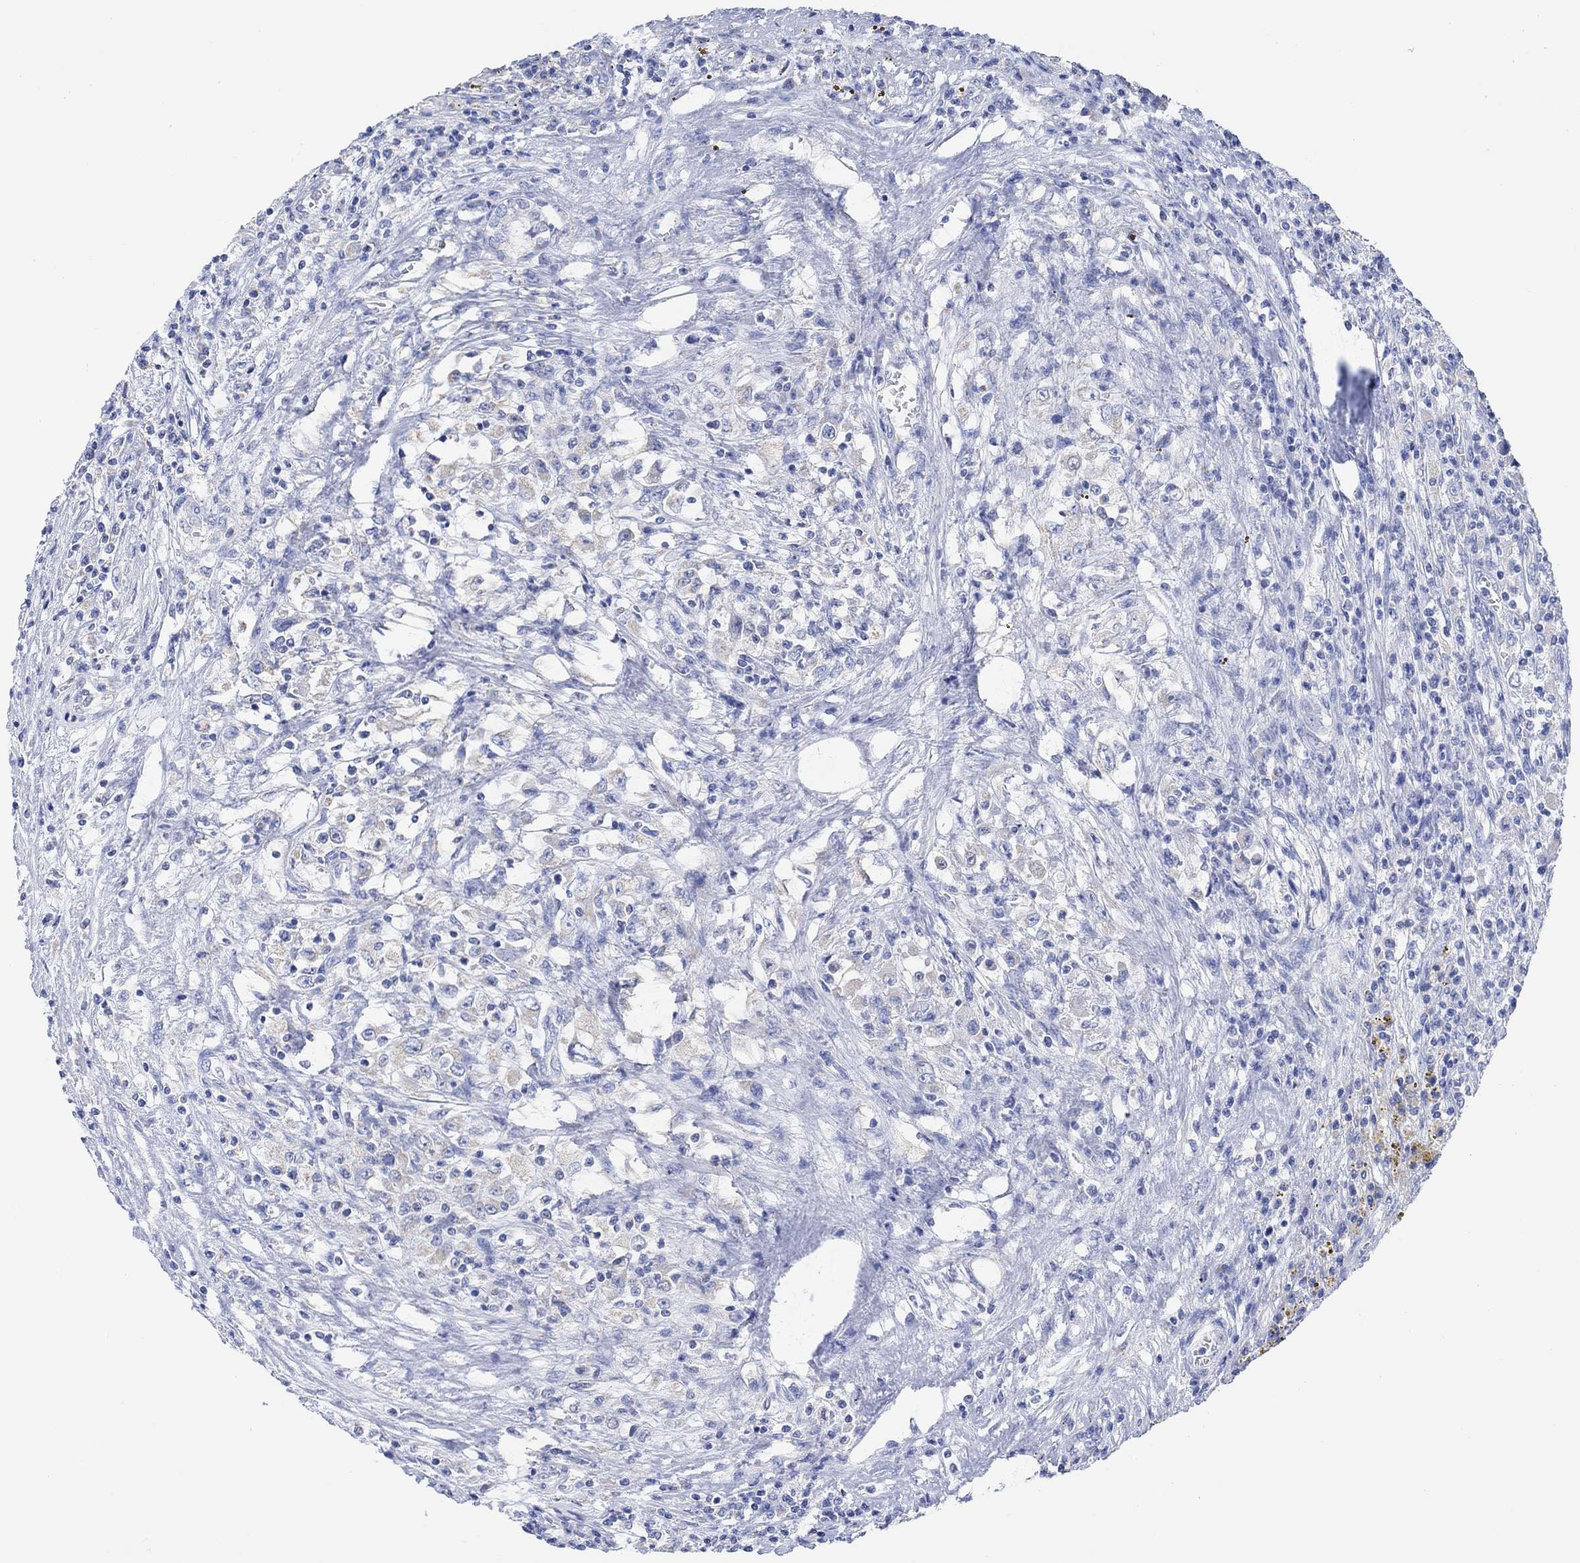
{"staining": {"intensity": "weak", "quantity": "<25%", "location": "cytoplasmic/membranous"}, "tissue": "renal cancer", "cell_type": "Tumor cells", "image_type": "cancer", "snomed": [{"axis": "morphology", "description": "Adenocarcinoma, NOS"}, {"axis": "topography", "description": "Kidney"}], "caption": "The immunohistochemistry (IHC) histopathology image has no significant staining in tumor cells of renal adenocarcinoma tissue.", "gene": "SYT12", "patient": {"sex": "female", "age": 67}}